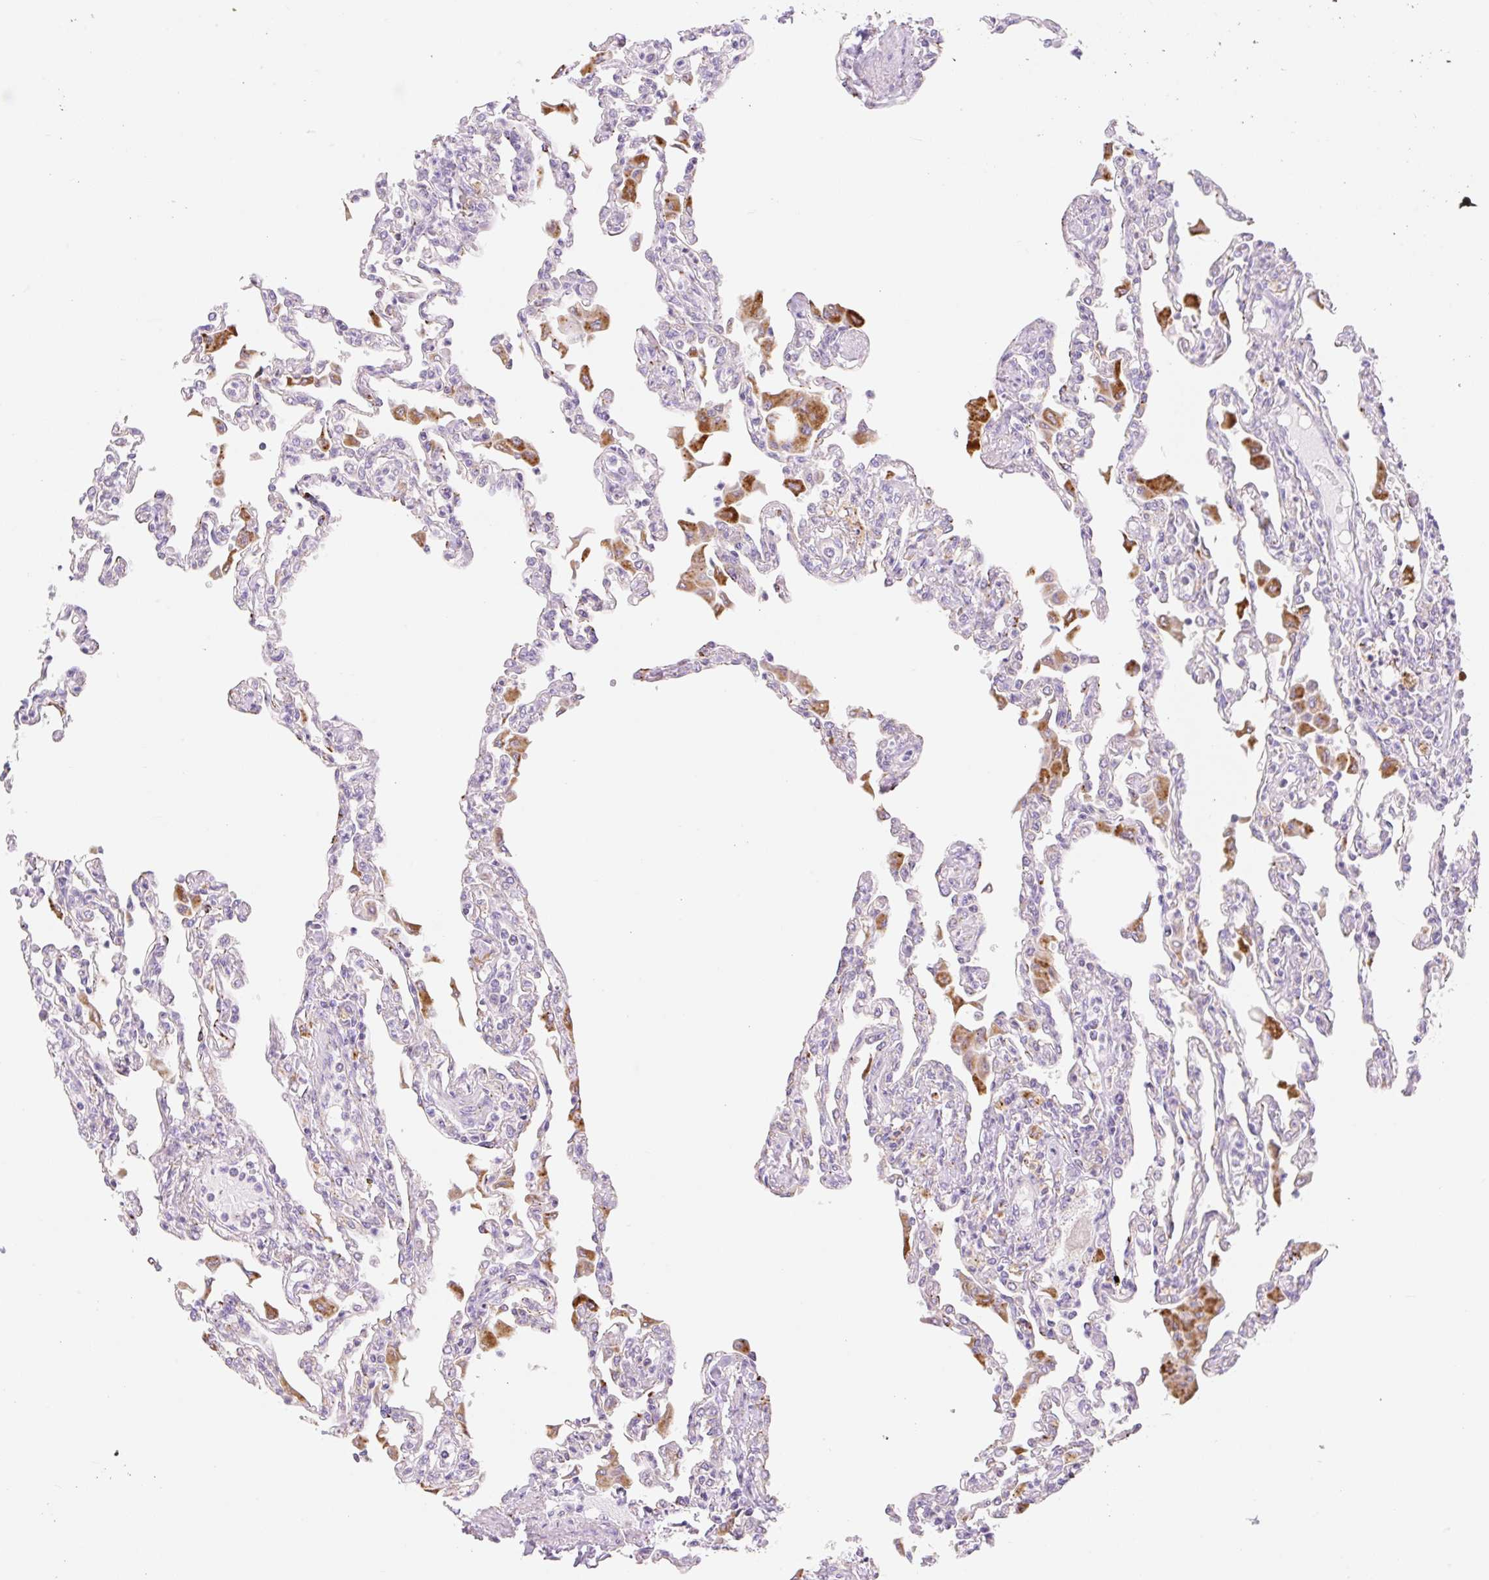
{"staining": {"intensity": "negative", "quantity": "none", "location": "none"}, "tissue": "lung", "cell_type": "Alveolar cells", "image_type": "normal", "snomed": [{"axis": "morphology", "description": "Normal tissue, NOS"}, {"axis": "topography", "description": "Bronchus"}, {"axis": "topography", "description": "Lung"}], "caption": "Human lung stained for a protein using IHC displays no positivity in alveolar cells.", "gene": "CLEC3A", "patient": {"sex": "female", "age": 49}}